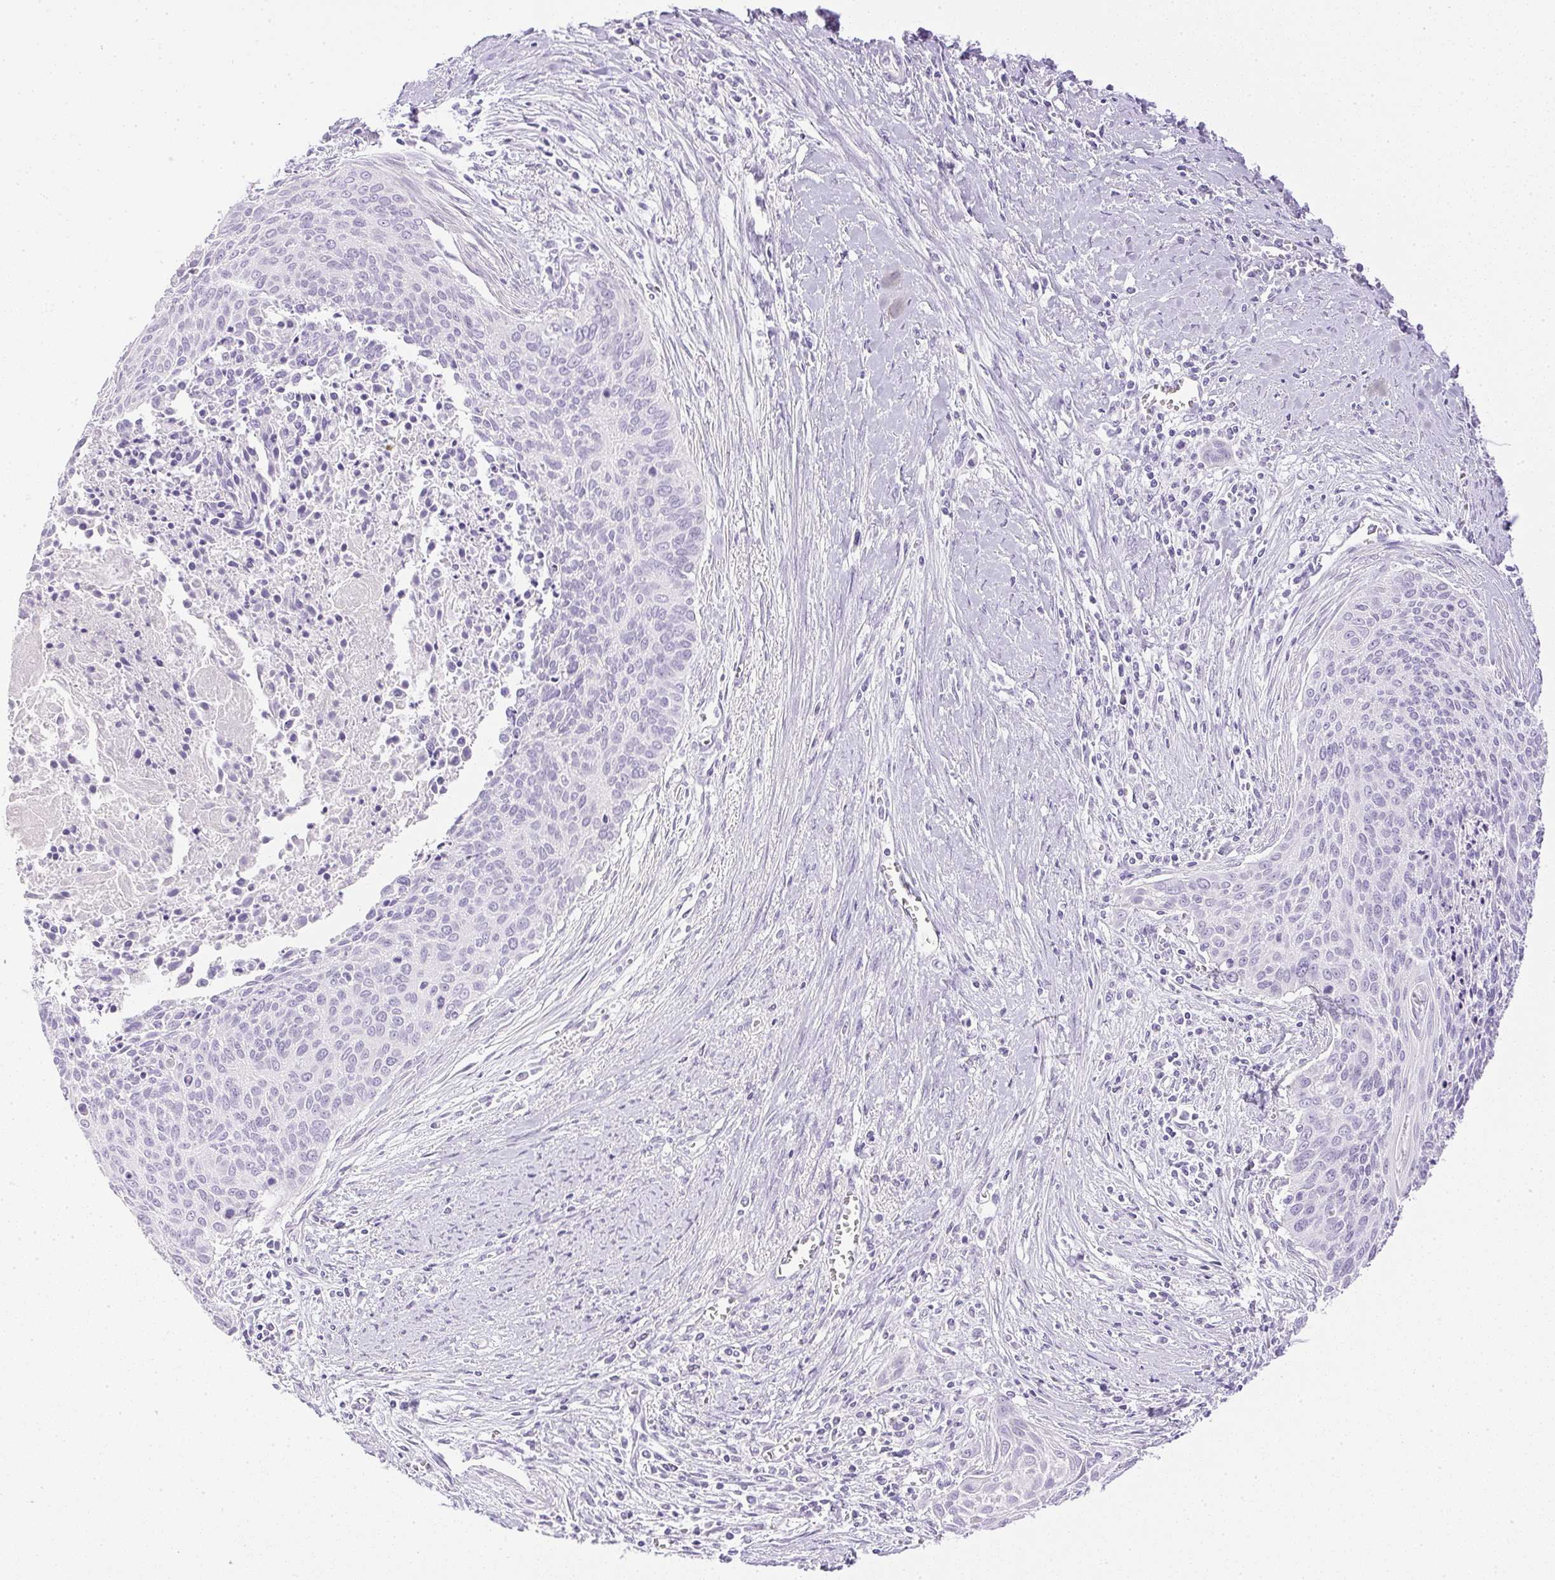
{"staining": {"intensity": "negative", "quantity": "none", "location": "none"}, "tissue": "cervical cancer", "cell_type": "Tumor cells", "image_type": "cancer", "snomed": [{"axis": "morphology", "description": "Squamous cell carcinoma, NOS"}, {"axis": "topography", "description": "Cervix"}], "caption": "This is a histopathology image of IHC staining of cervical cancer, which shows no staining in tumor cells. The staining is performed using DAB (3,3'-diaminobenzidine) brown chromogen with nuclei counter-stained in using hematoxylin.", "gene": "CPB1", "patient": {"sex": "female", "age": 55}}